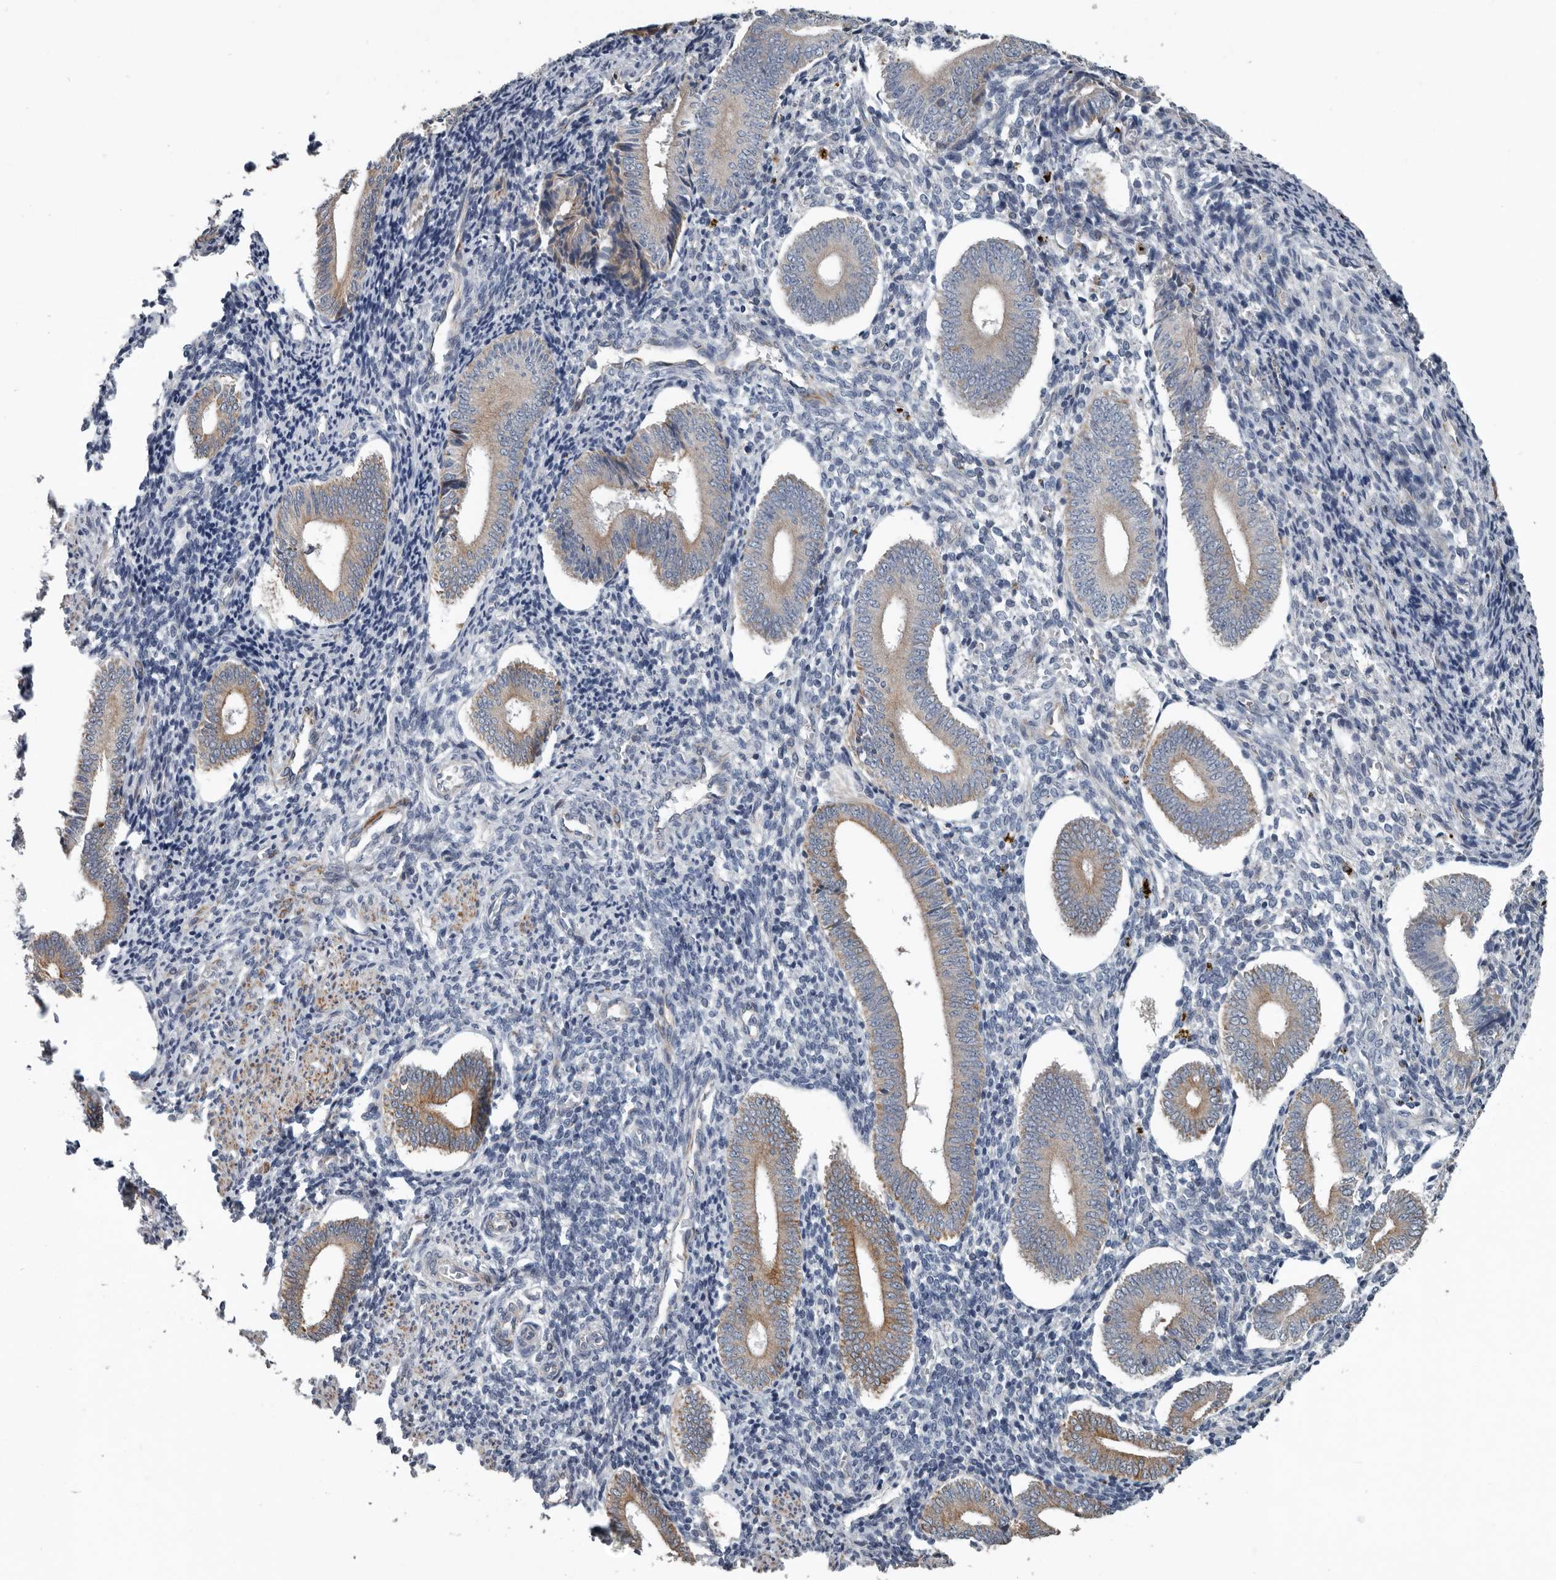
{"staining": {"intensity": "negative", "quantity": "none", "location": "none"}, "tissue": "endometrium", "cell_type": "Cells in endometrial stroma", "image_type": "normal", "snomed": [{"axis": "morphology", "description": "Normal tissue, NOS"}, {"axis": "topography", "description": "Uterus"}, {"axis": "topography", "description": "Endometrium"}], "caption": "The photomicrograph demonstrates no significant positivity in cells in endometrial stroma of endometrium. Brightfield microscopy of IHC stained with DAB (brown) and hematoxylin (blue), captured at high magnification.", "gene": "DPY19L4", "patient": {"sex": "female", "age": 33}}